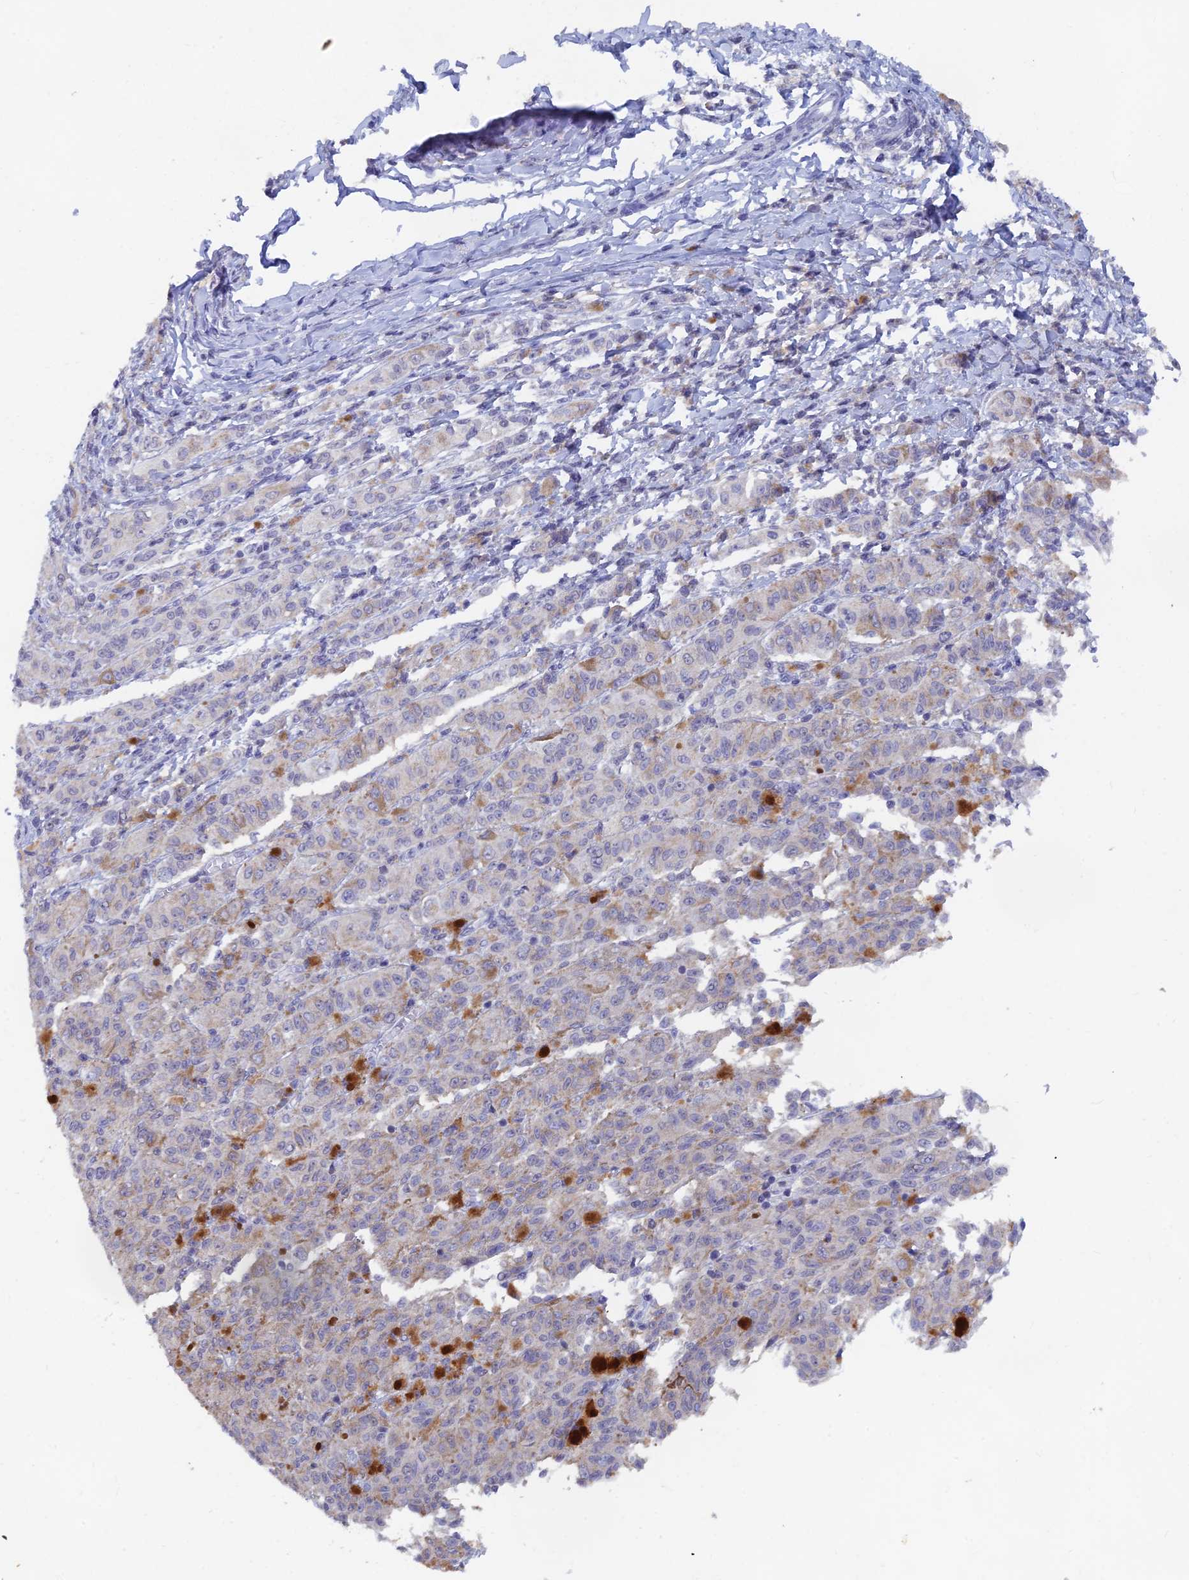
{"staining": {"intensity": "weak", "quantity": "<25%", "location": "cytoplasmic/membranous"}, "tissue": "melanoma", "cell_type": "Tumor cells", "image_type": "cancer", "snomed": [{"axis": "morphology", "description": "Malignant melanoma, NOS"}, {"axis": "topography", "description": "Skin"}], "caption": "IHC micrograph of neoplastic tissue: human melanoma stained with DAB (3,3'-diaminobenzidine) reveals no significant protein staining in tumor cells. (DAB (3,3'-diaminobenzidine) immunohistochemistry (IHC) with hematoxylin counter stain).", "gene": "LRIF1", "patient": {"sex": "female", "age": 52}}